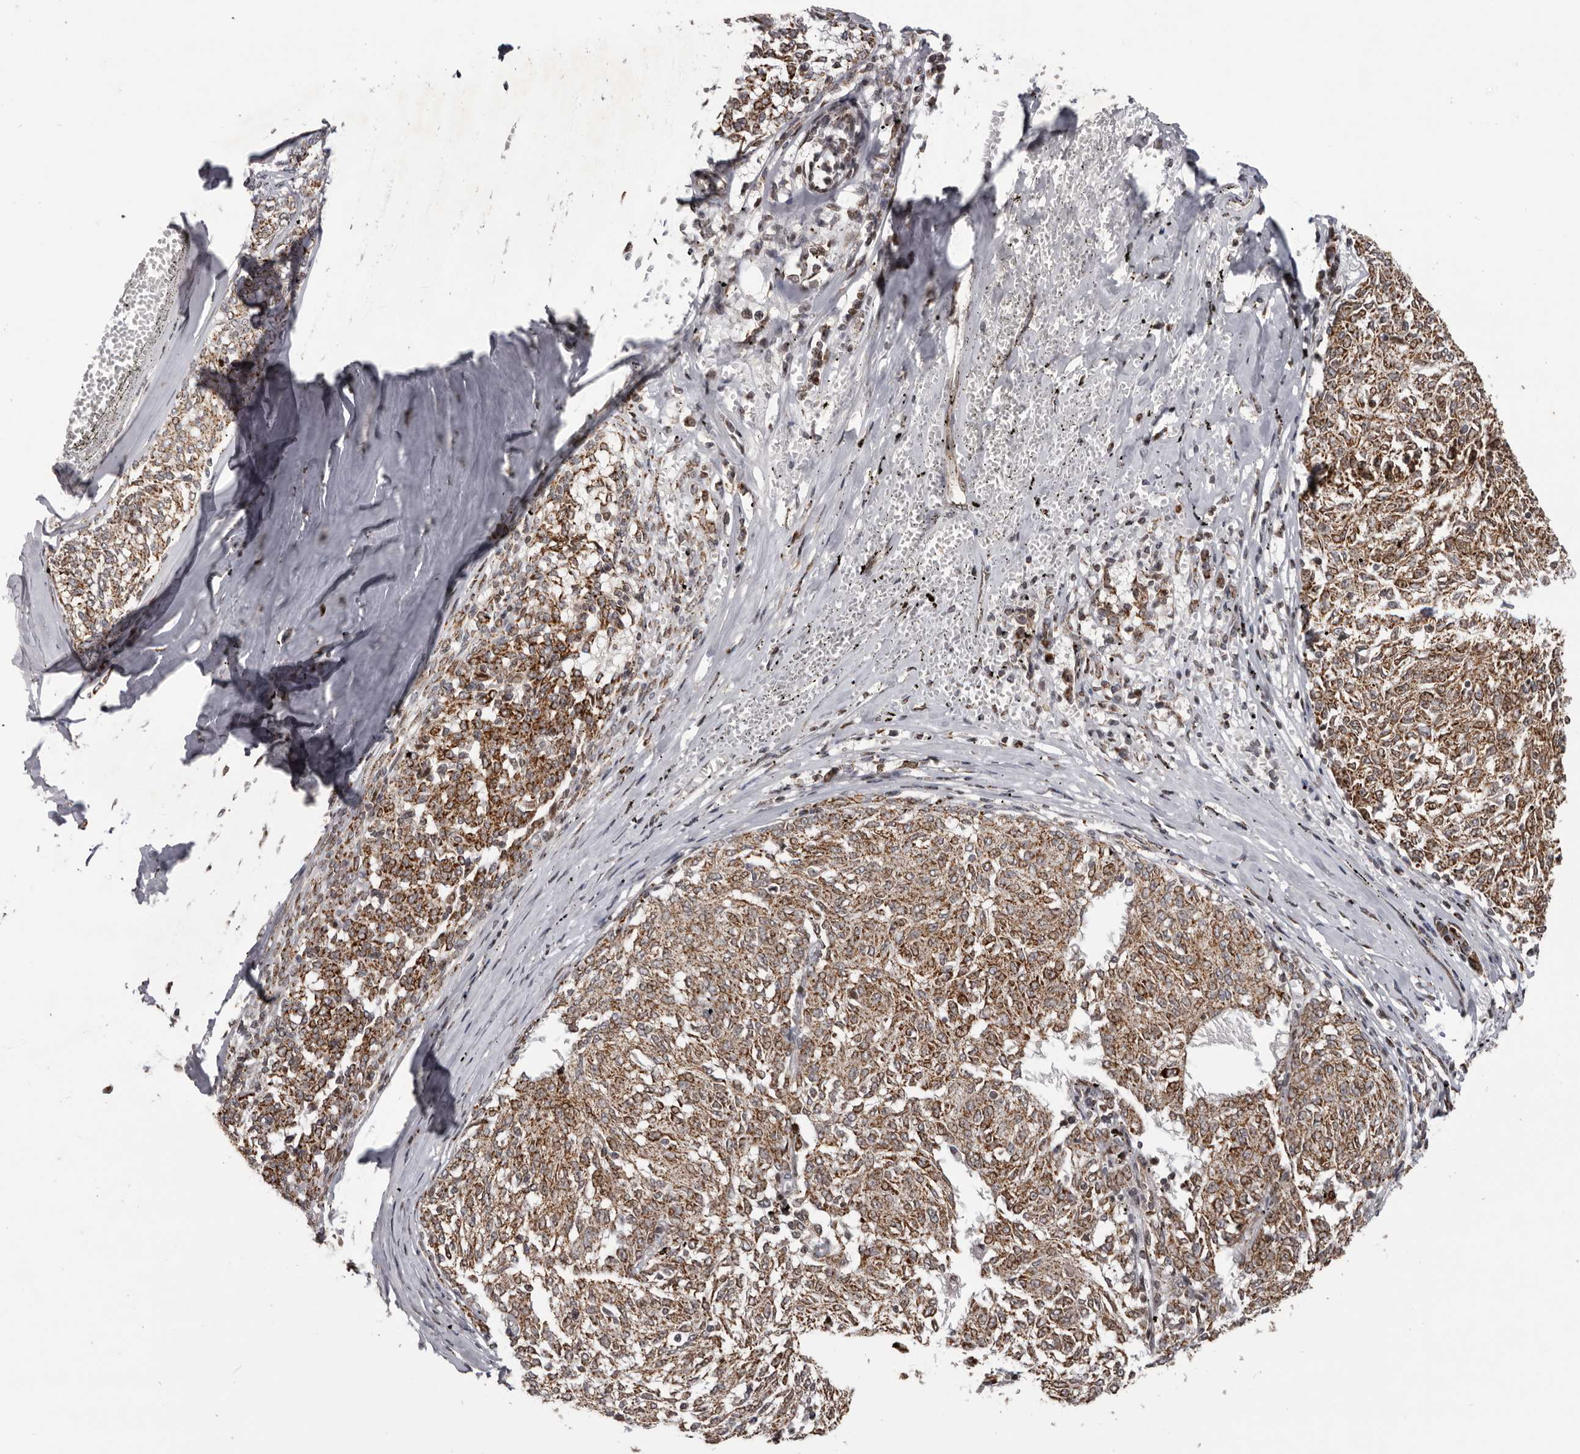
{"staining": {"intensity": "moderate", "quantity": ">75%", "location": "cytoplasmic/membranous"}, "tissue": "melanoma", "cell_type": "Tumor cells", "image_type": "cancer", "snomed": [{"axis": "morphology", "description": "Malignant melanoma, NOS"}, {"axis": "topography", "description": "Skin"}], "caption": "High-power microscopy captured an immunohistochemistry histopathology image of melanoma, revealing moderate cytoplasmic/membranous positivity in about >75% of tumor cells.", "gene": "C17orf99", "patient": {"sex": "female", "age": 72}}